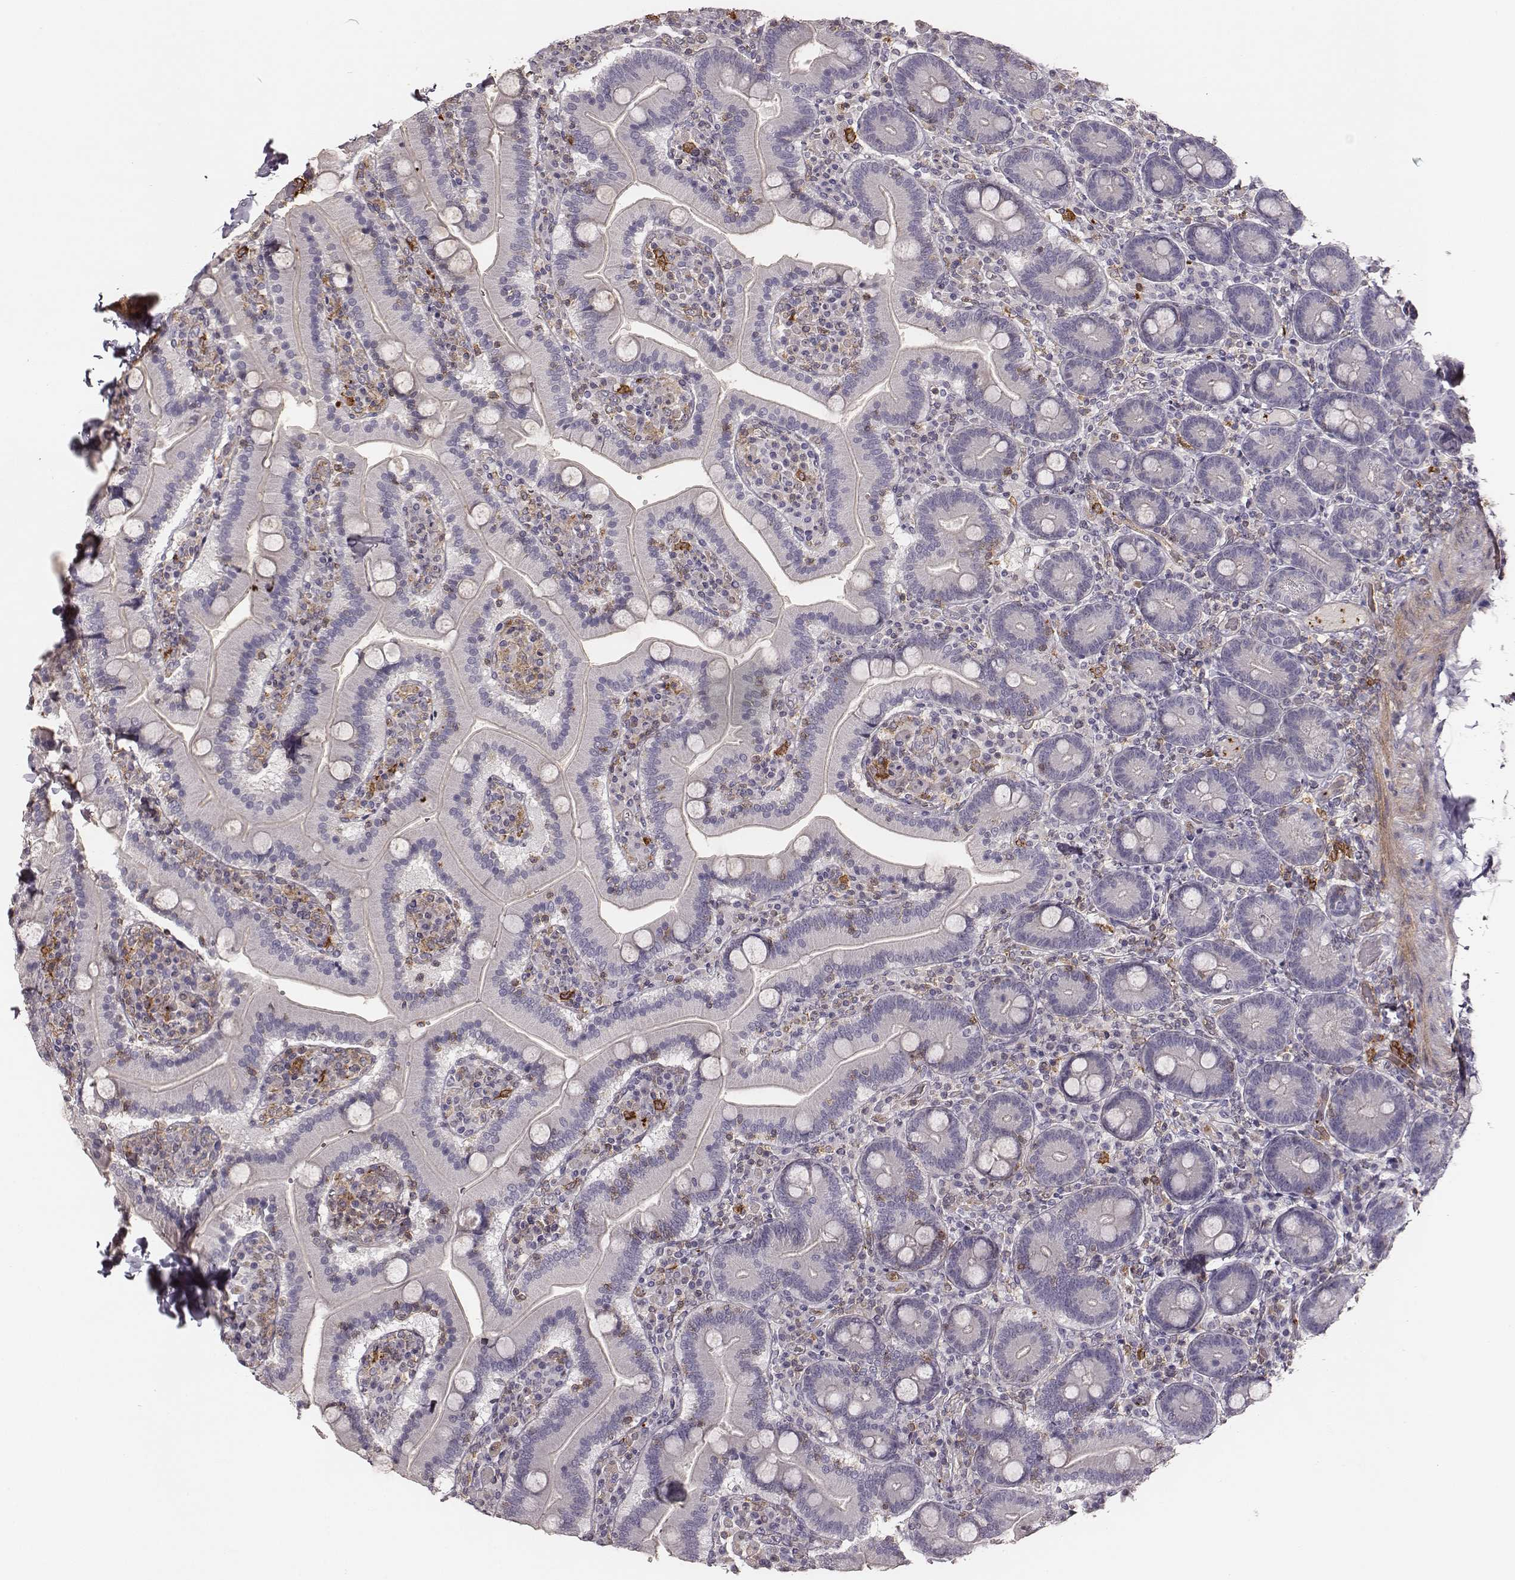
{"staining": {"intensity": "negative", "quantity": "none", "location": "none"}, "tissue": "duodenum", "cell_type": "Glandular cells", "image_type": "normal", "snomed": [{"axis": "morphology", "description": "Normal tissue, NOS"}, {"axis": "topography", "description": "Duodenum"}], "caption": "High magnification brightfield microscopy of benign duodenum stained with DAB (3,3'-diaminobenzidine) (brown) and counterstained with hematoxylin (blue): glandular cells show no significant expression. (DAB (3,3'-diaminobenzidine) IHC, high magnification).", "gene": "ZYX", "patient": {"sex": "female", "age": 62}}